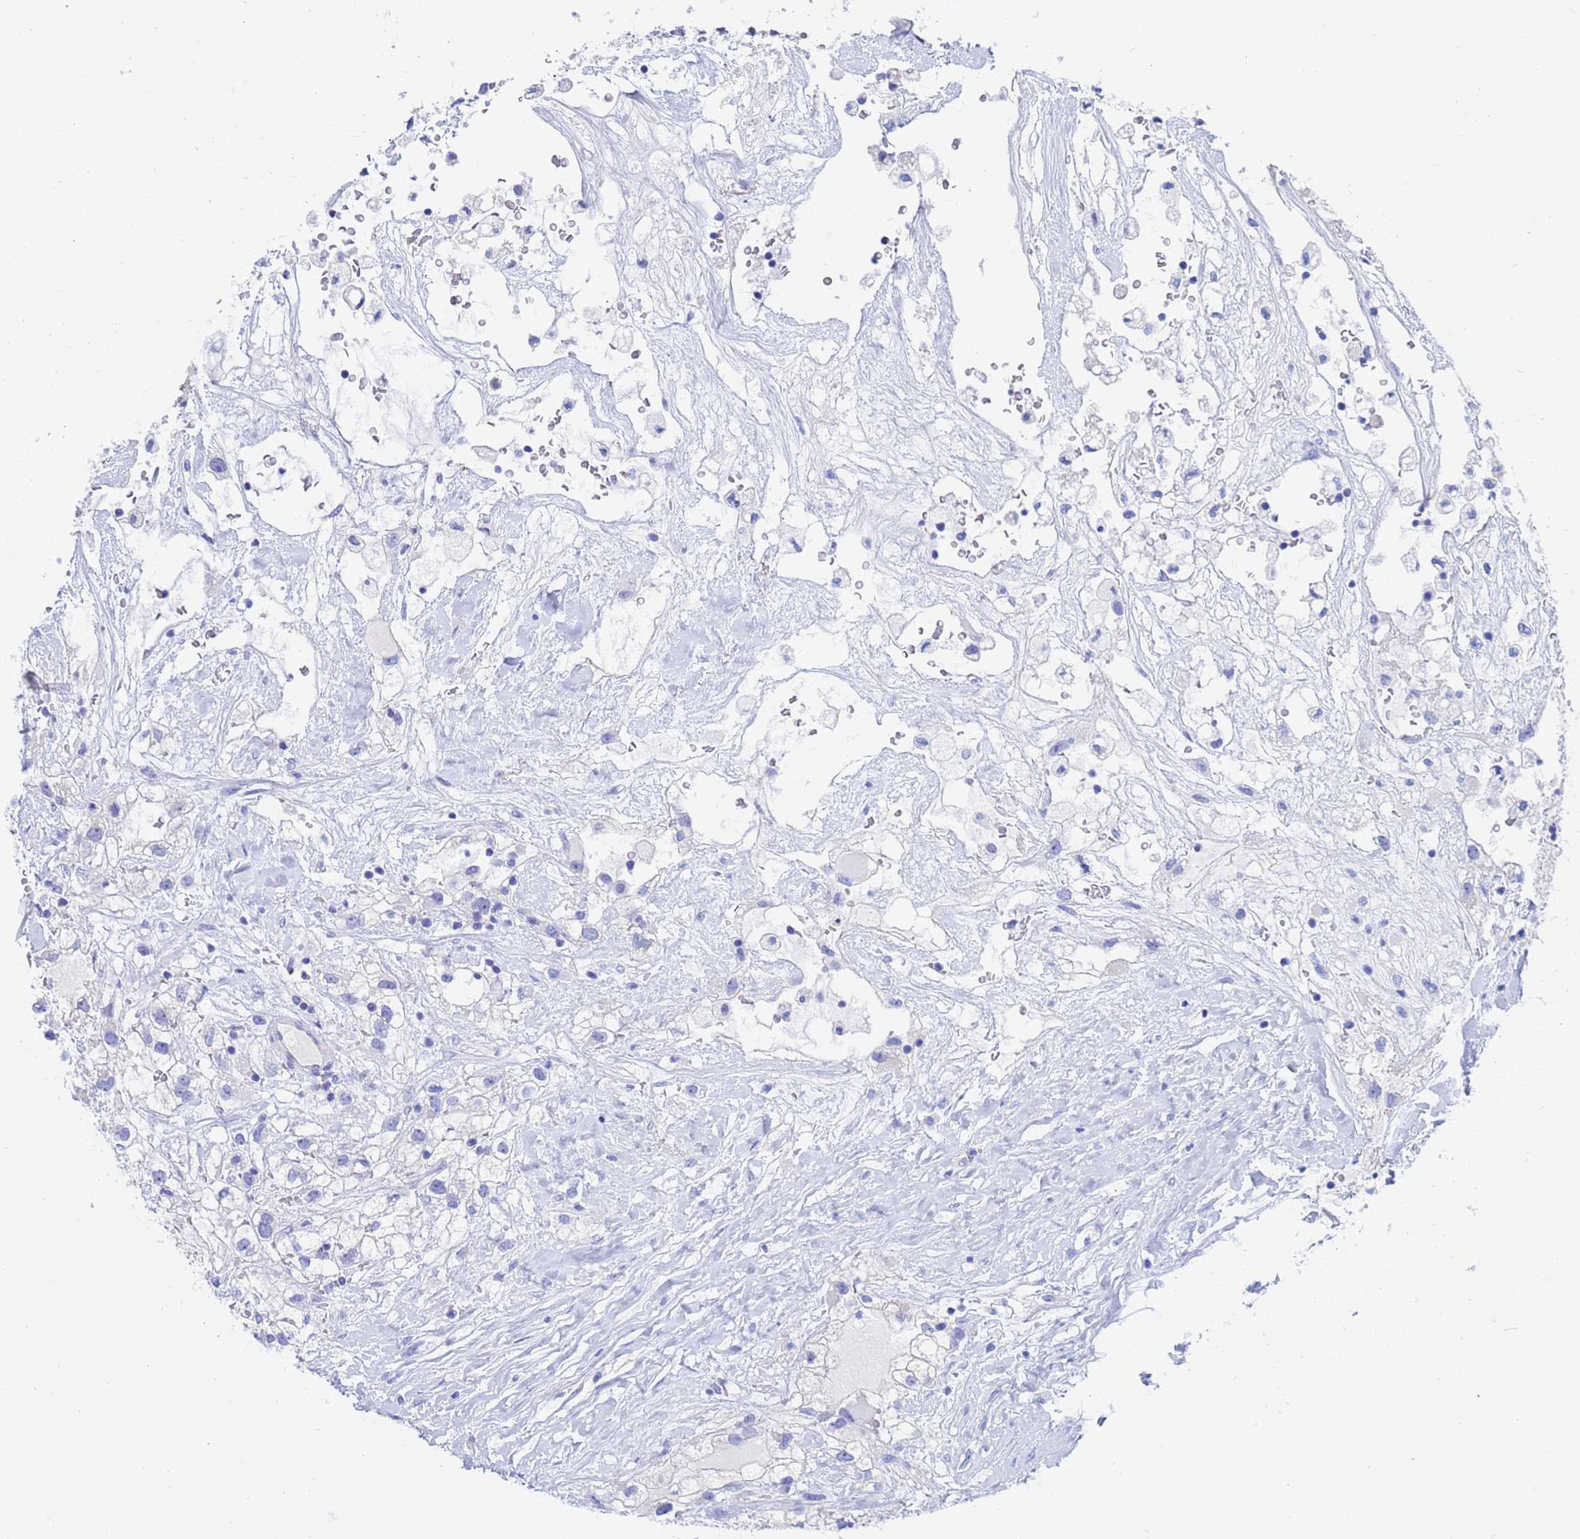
{"staining": {"intensity": "negative", "quantity": "none", "location": "none"}, "tissue": "renal cancer", "cell_type": "Tumor cells", "image_type": "cancer", "snomed": [{"axis": "morphology", "description": "Adenocarcinoma, NOS"}, {"axis": "topography", "description": "Kidney"}], "caption": "Adenocarcinoma (renal) stained for a protein using immunohistochemistry displays no staining tumor cells.", "gene": "UBE2O", "patient": {"sex": "male", "age": 59}}